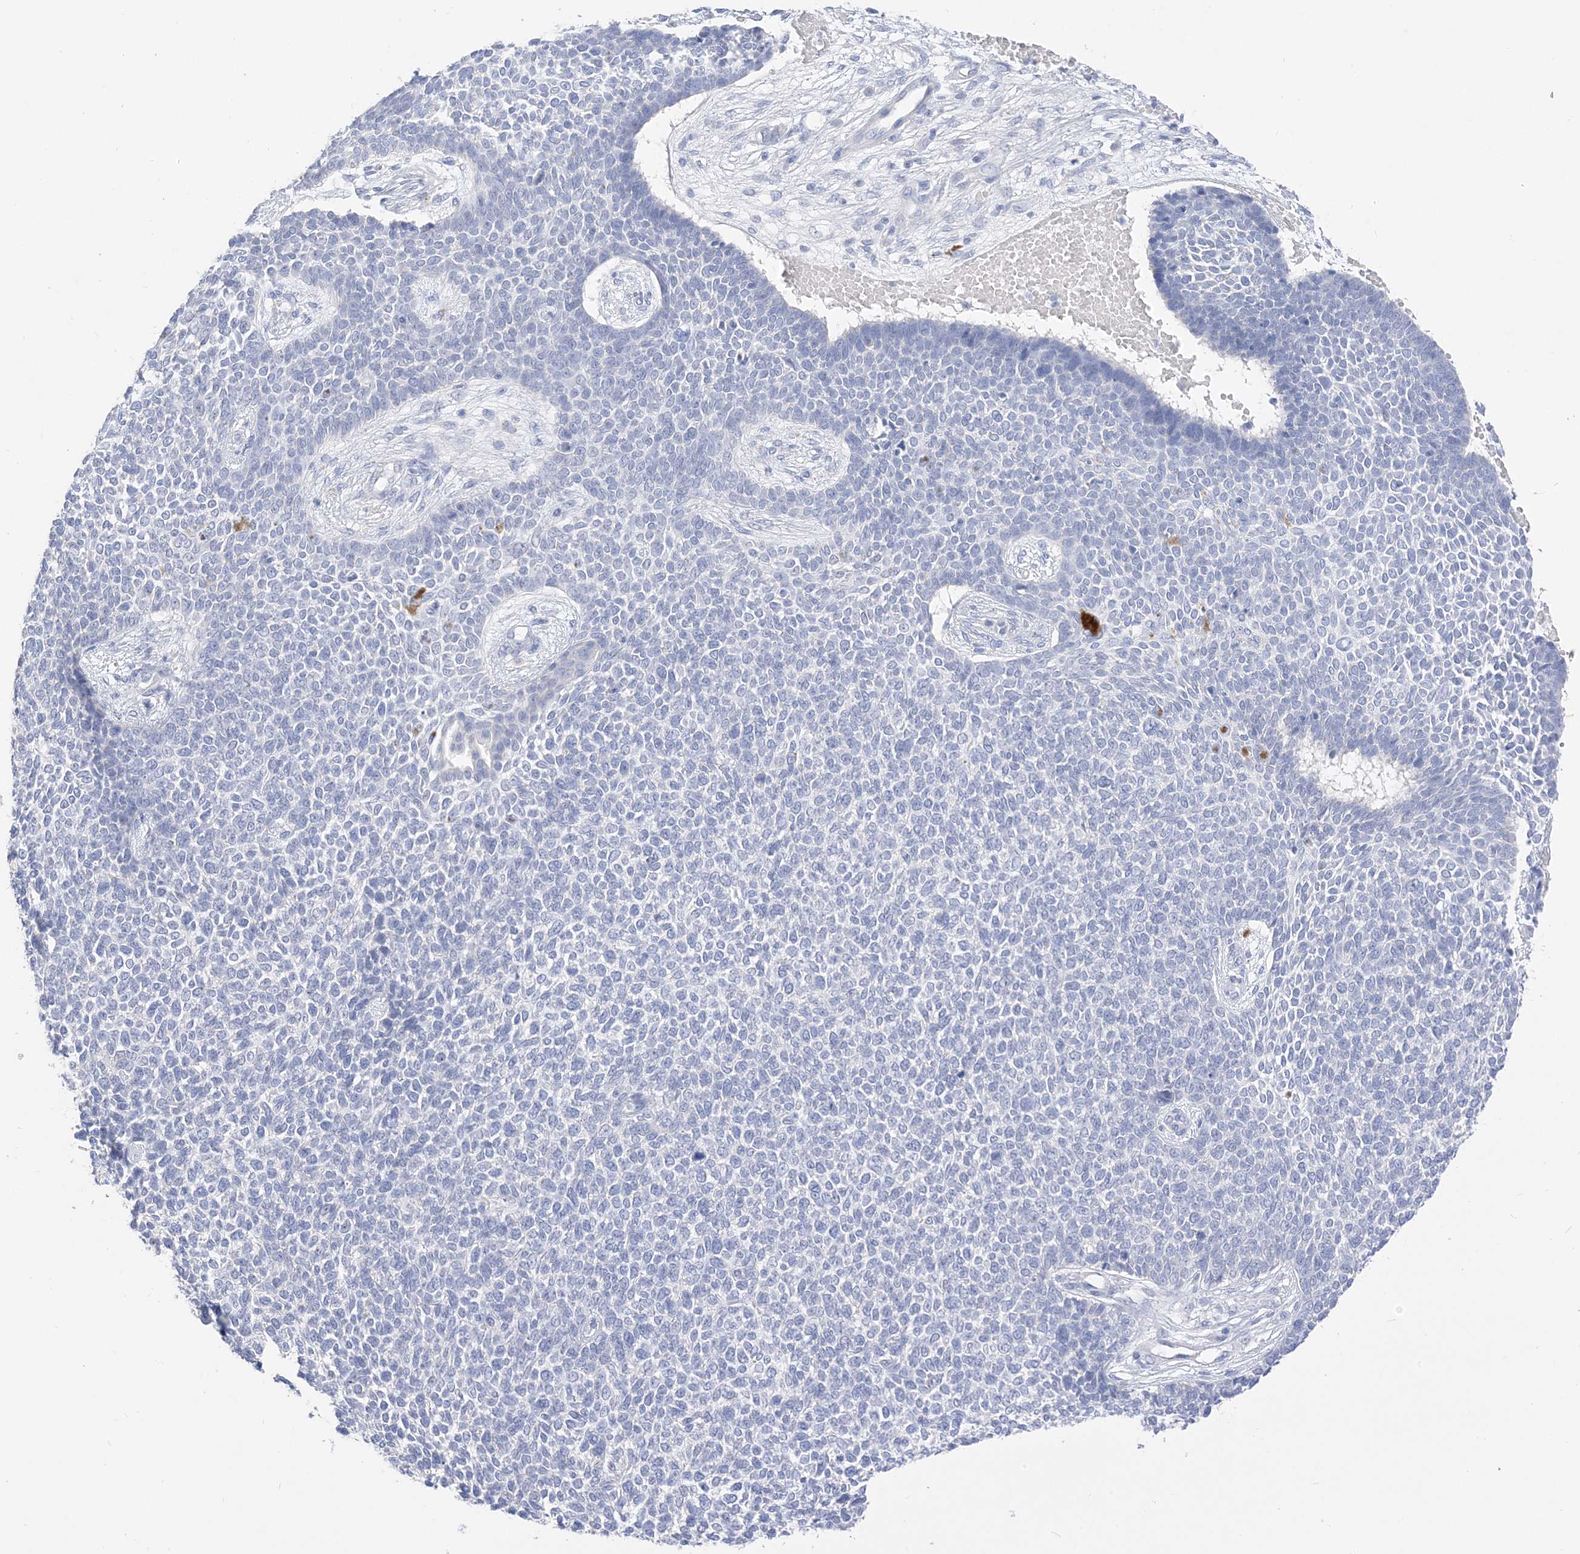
{"staining": {"intensity": "negative", "quantity": "none", "location": "none"}, "tissue": "skin cancer", "cell_type": "Tumor cells", "image_type": "cancer", "snomed": [{"axis": "morphology", "description": "Basal cell carcinoma"}, {"axis": "topography", "description": "Skin"}], "caption": "Skin cancer (basal cell carcinoma) stained for a protein using immunohistochemistry displays no staining tumor cells.", "gene": "MUC17", "patient": {"sex": "female", "age": 84}}